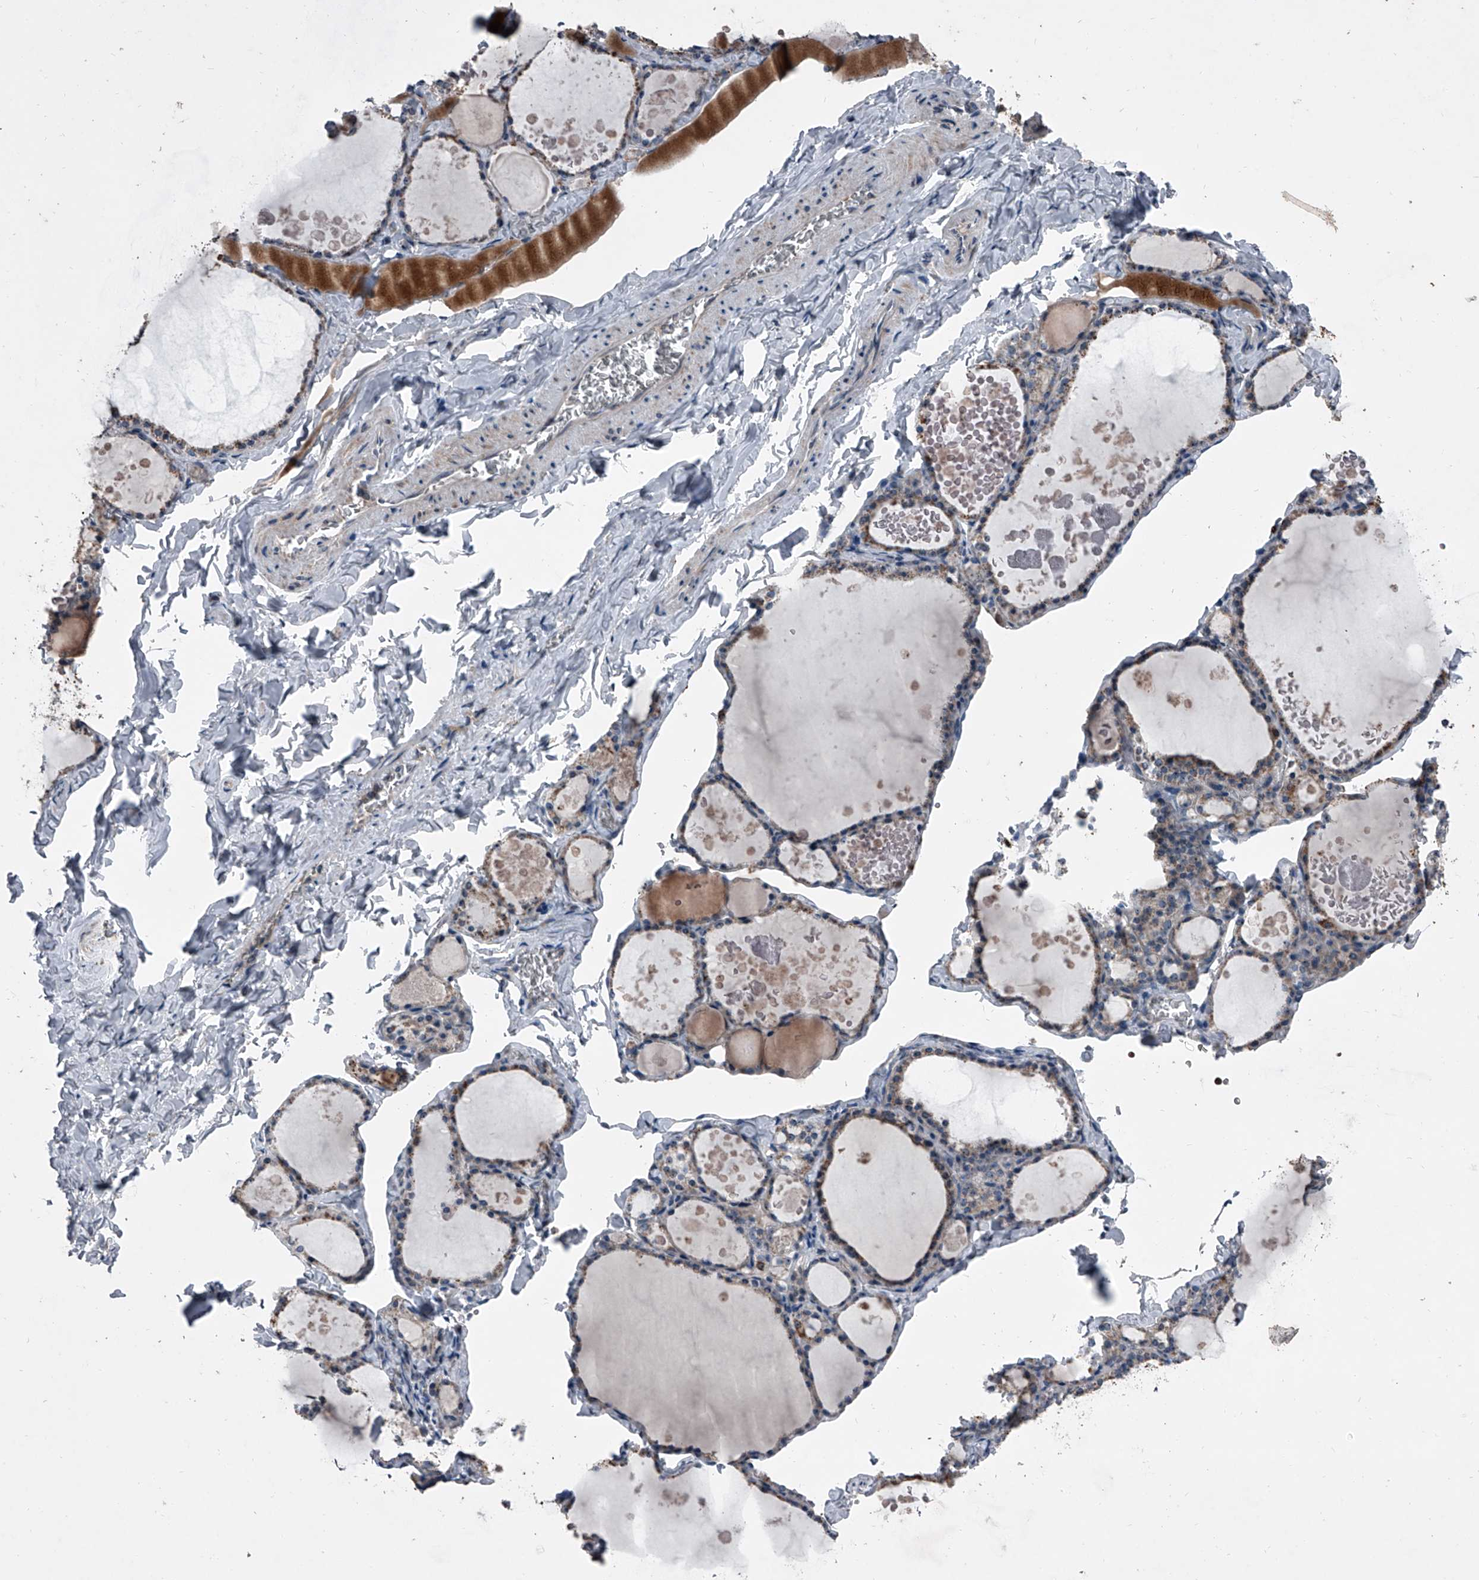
{"staining": {"intensity": "weak", "quantity": "25%-75%", "location": "cytoplasmic/membranous"}, "tissue": "thyroid gland", "cell_type": "Glandular cells", "image_type": "normal", "snomed": [{"axis": "morphology", "description": "Normal tissue, NOS"}, {"axis": "topography", "description": "Thyroid gland"}], "caption": "This histopathology image reveals unremarkable thyroid gland stained with IHC to label a protein in brown. The cytoplasmic/membranous of glandular cells show weak positivity for the protein. Nuclei are counter-stained blue.", "gene": "CEP85L", "patient": {"sex": "male", "age": 56}}